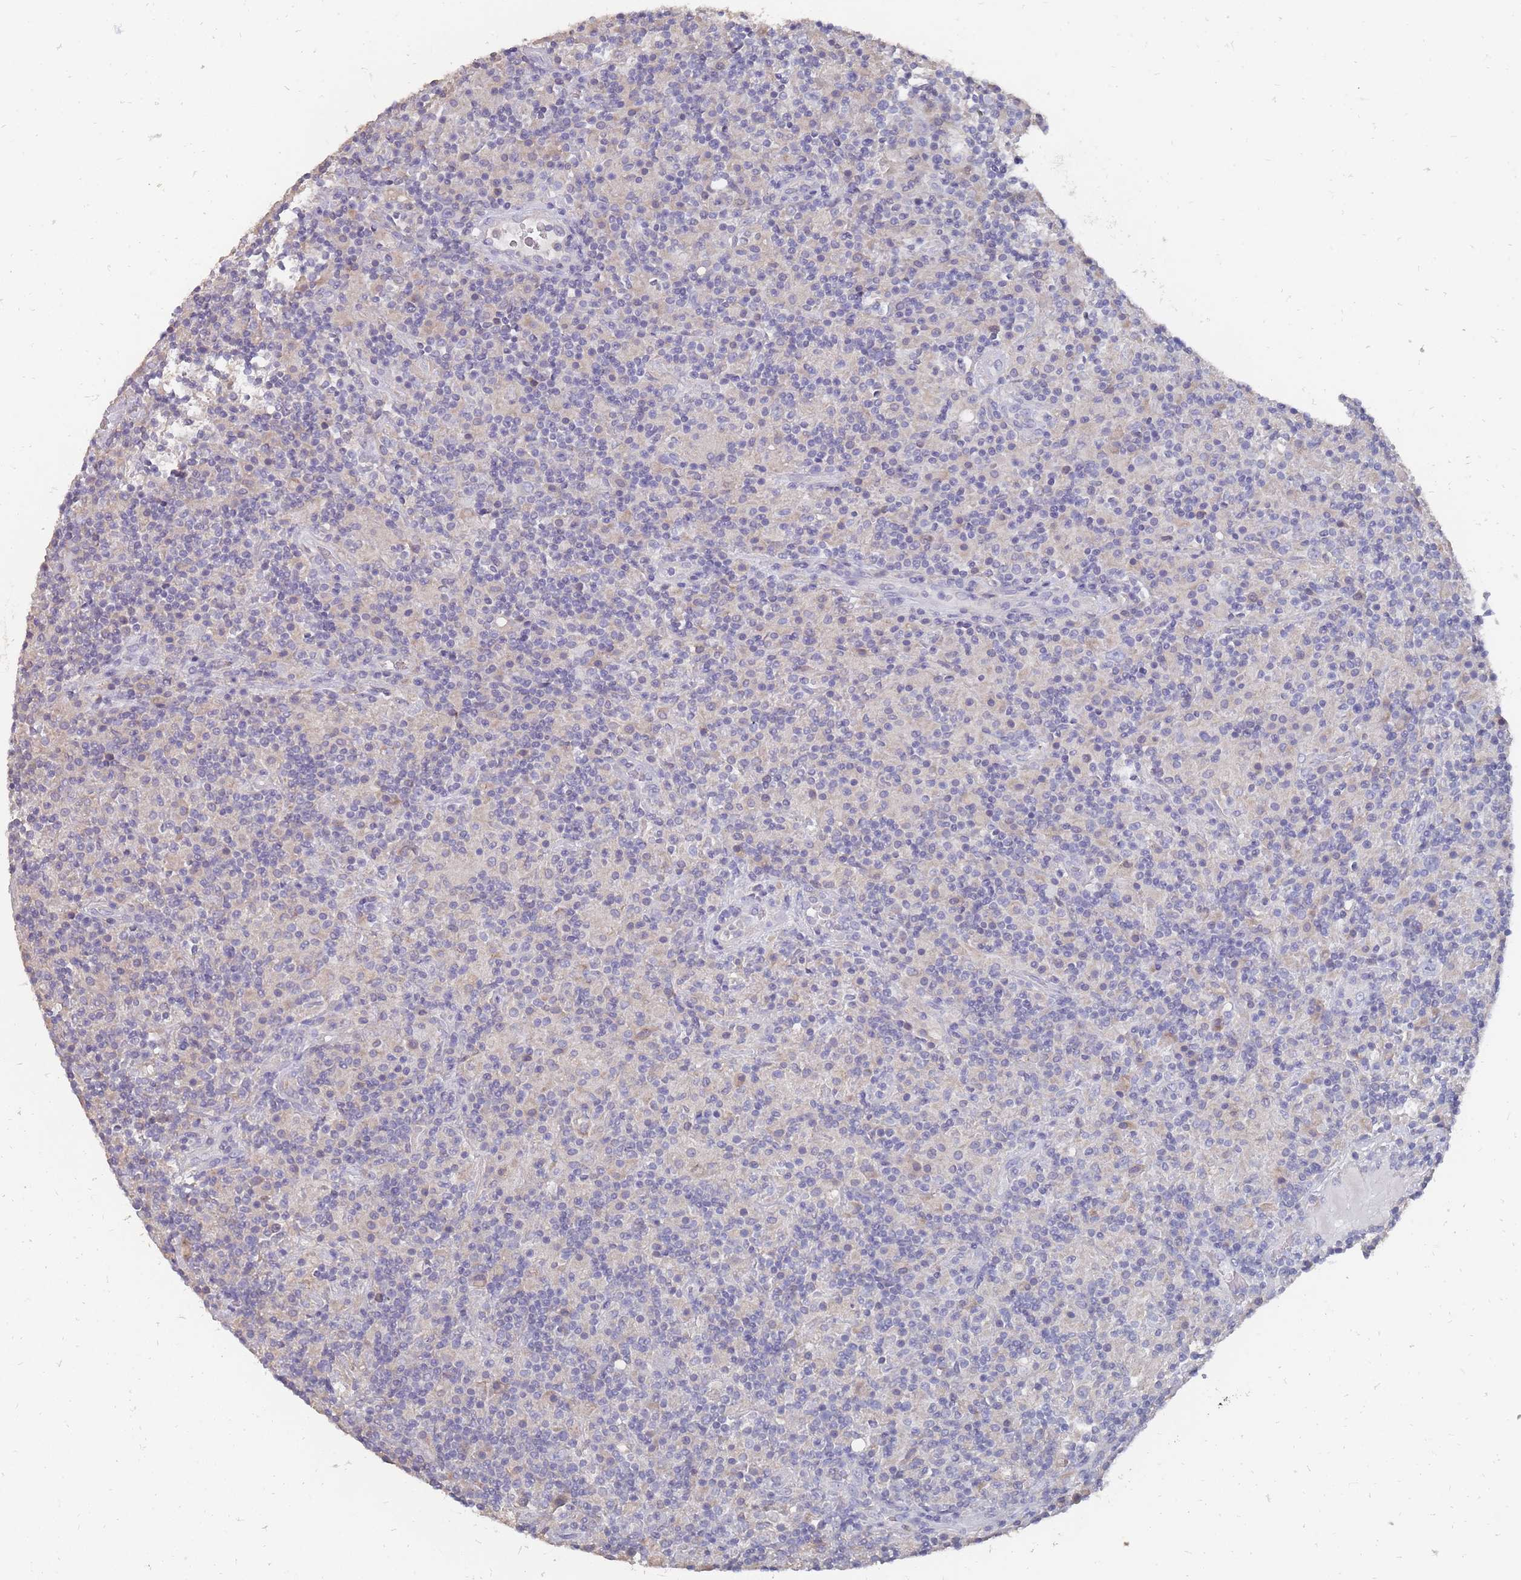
{"staining": {"intensity": "negative", "quantity": "none", "location": "none"}, "tissue": "lymphoma", "cell_type": "Tumor cells", "image_type": "cancer", "snomed": [{"axis": "morphology", "description": "Hodgkin's disease, NOS"}, {"axis": "topography", "description": "Lymph node"}], "caption": "Tumor cells are negative for brown protein staining in lymphoma.", "gene": "OTULINL", "patient": {"sex": "male", "age": 70}}